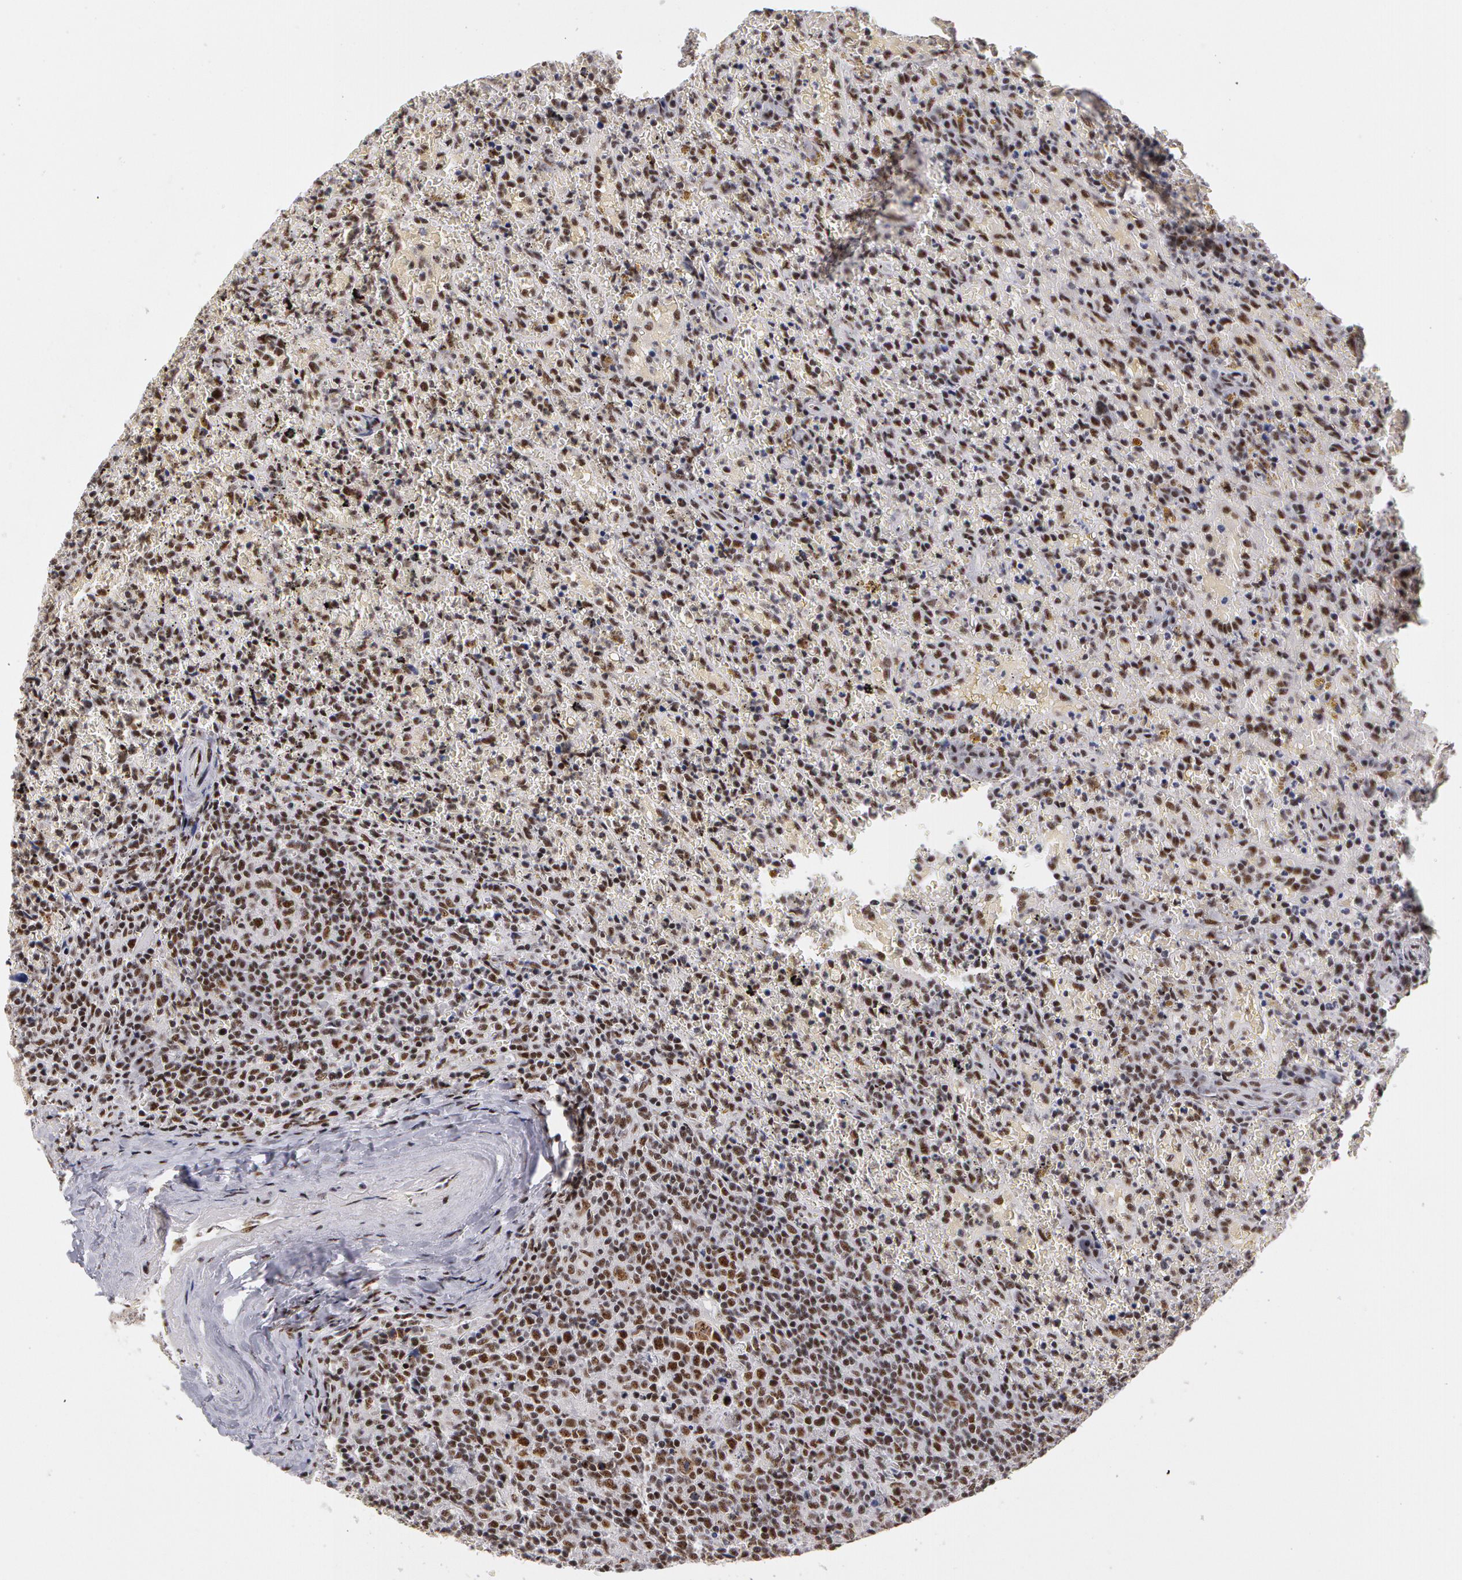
{"staining": {"intensity": "strong", "quantity": ">75%", "location": "nuclear"}, "tissue": "lymphoma", "cell_type": "Tumor cells", "image_type": "cancer", "snomed": [{"axis": "morphology", "description": "Malignant lymphoma, non-Hodgkin's type, High grade"}, {"axis": "topography", "description": "Spleen"}, {"axis": "topography", "description": "Lymph node"}], "caption": "A high-resolution histopathology image shows immunohistochemistry staining of lymphoma, which shows strong nuclear expression in approximately >75% of tumor cells.", "gene": "PNN", "patient": {"sex": "female", "age": 70}}